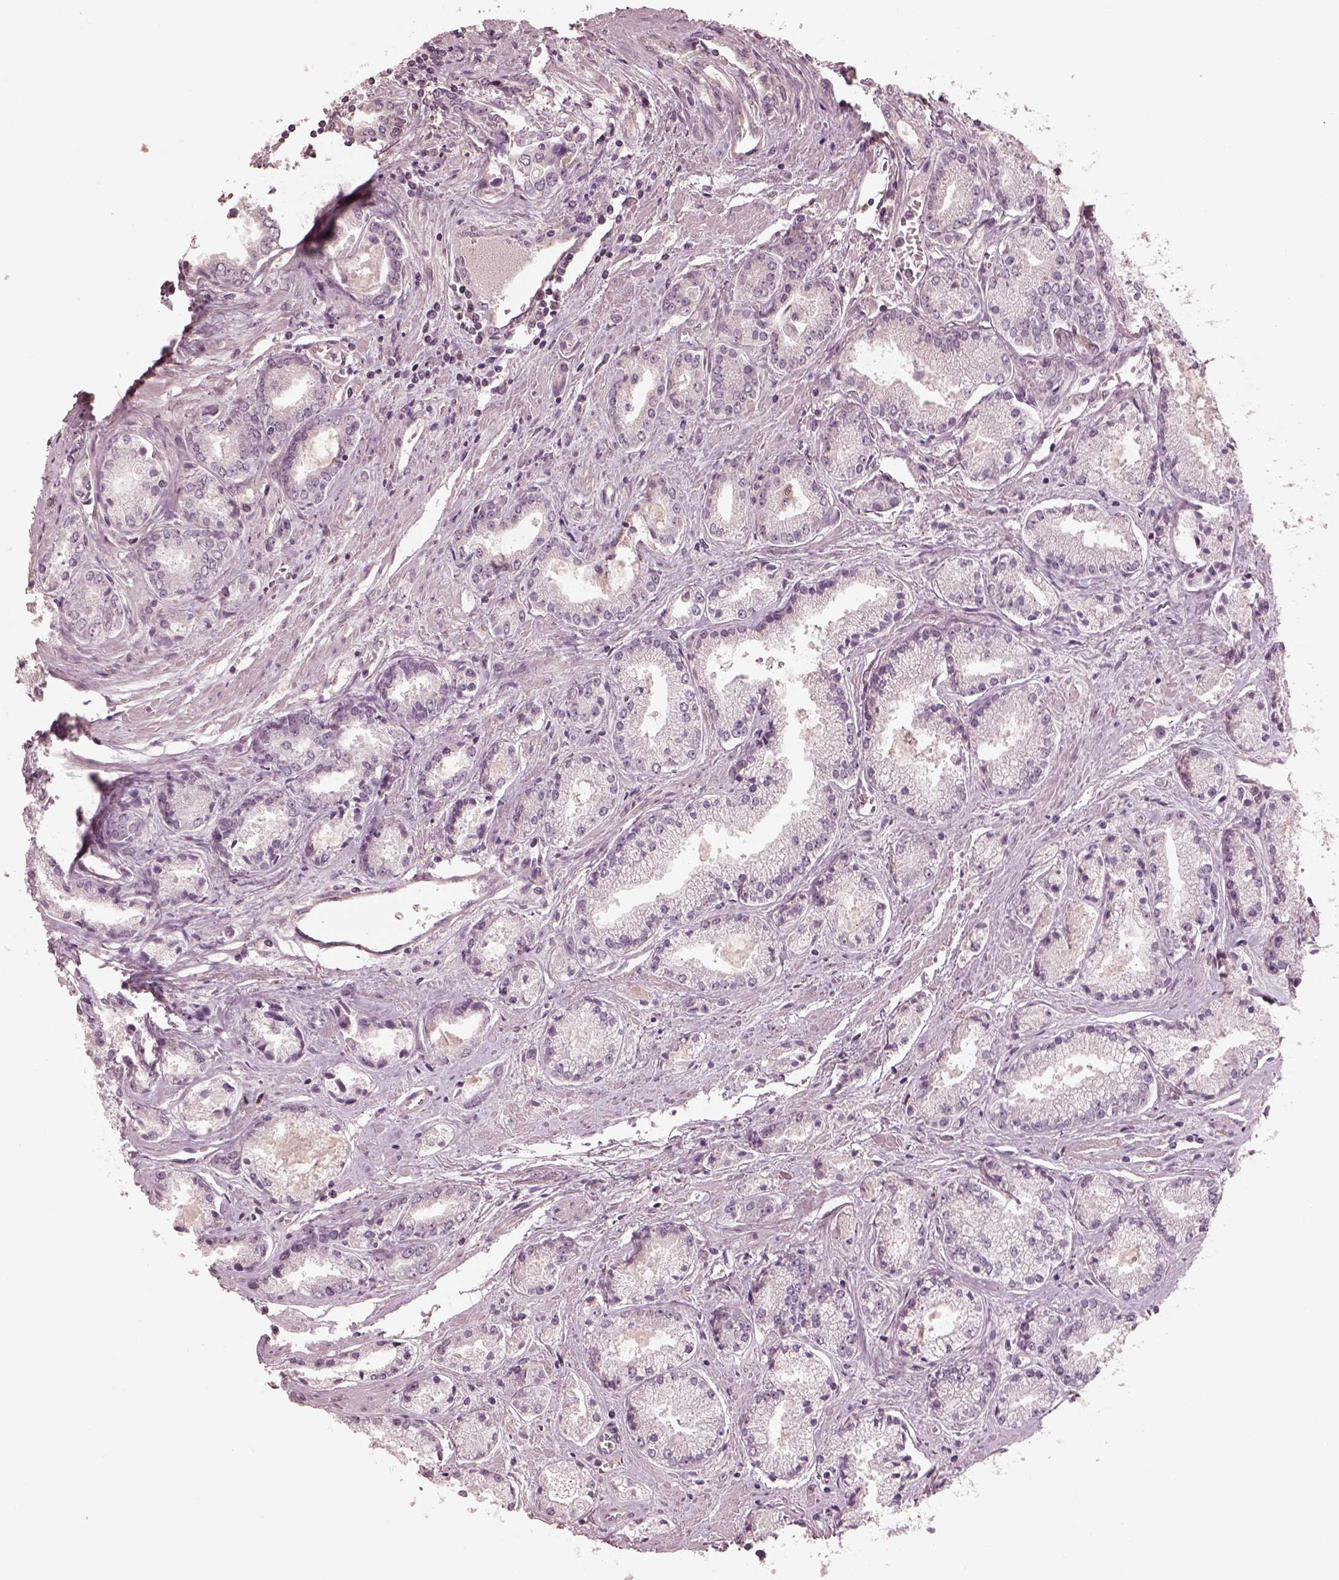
{"staining": {"intensity": "negative", "quantity": "none", "location": "none"}, "tissue": "prostate cancer", "cell_type": "Tumor cells", "image_type": "cancer", "snomed": [{"axis": "morphology", "description": "Adenocarcinoma, NOS"}, {"axis": "topography", "description": "Prostate"}], "caption": "Tumor cells are negative for brown protein staining in prostate cancer (adenocarcinoma).", "gene": "PRKACG", "patient": {"sex": "male", "age": 72}}